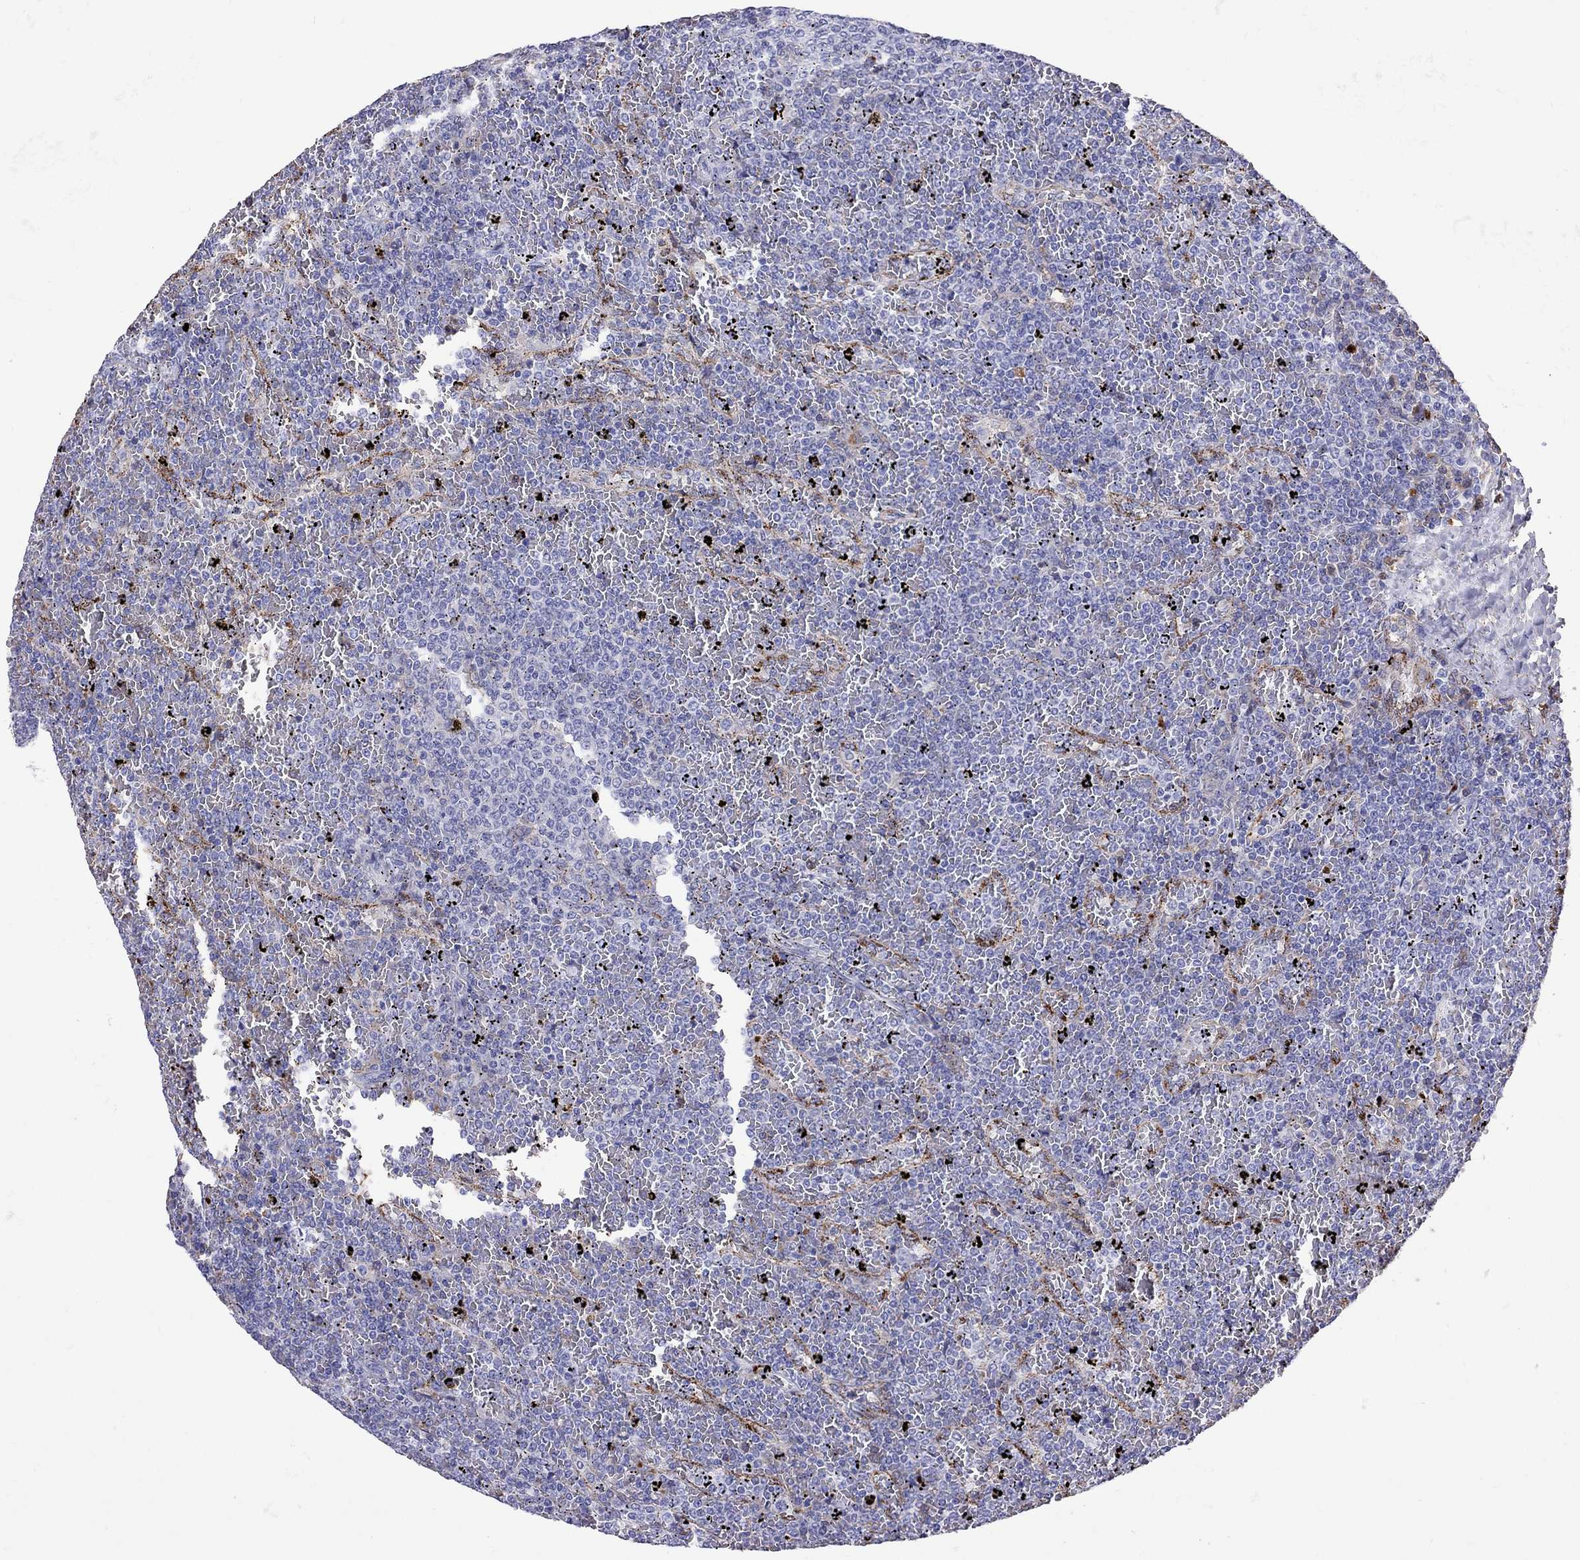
{"staining": {"intensity": "negative", "quantity": "none", "location": "none"}, "tissue": "lymphoma", "cell_type": "Tumor cells", "image_type": "cancer", "snomed": [{"axis": "morphology", "description": "Malignant lymphoma, non-Hodgkin's type, Low grade"}, {"axis": "topography", "description": "Spleen"}], "caption": "Immunohistochemistry of lymphoma exhibits no staining in tumor cells.", "gene": "SERPINA3", "patient": {"sex": "female", "age": 77}}